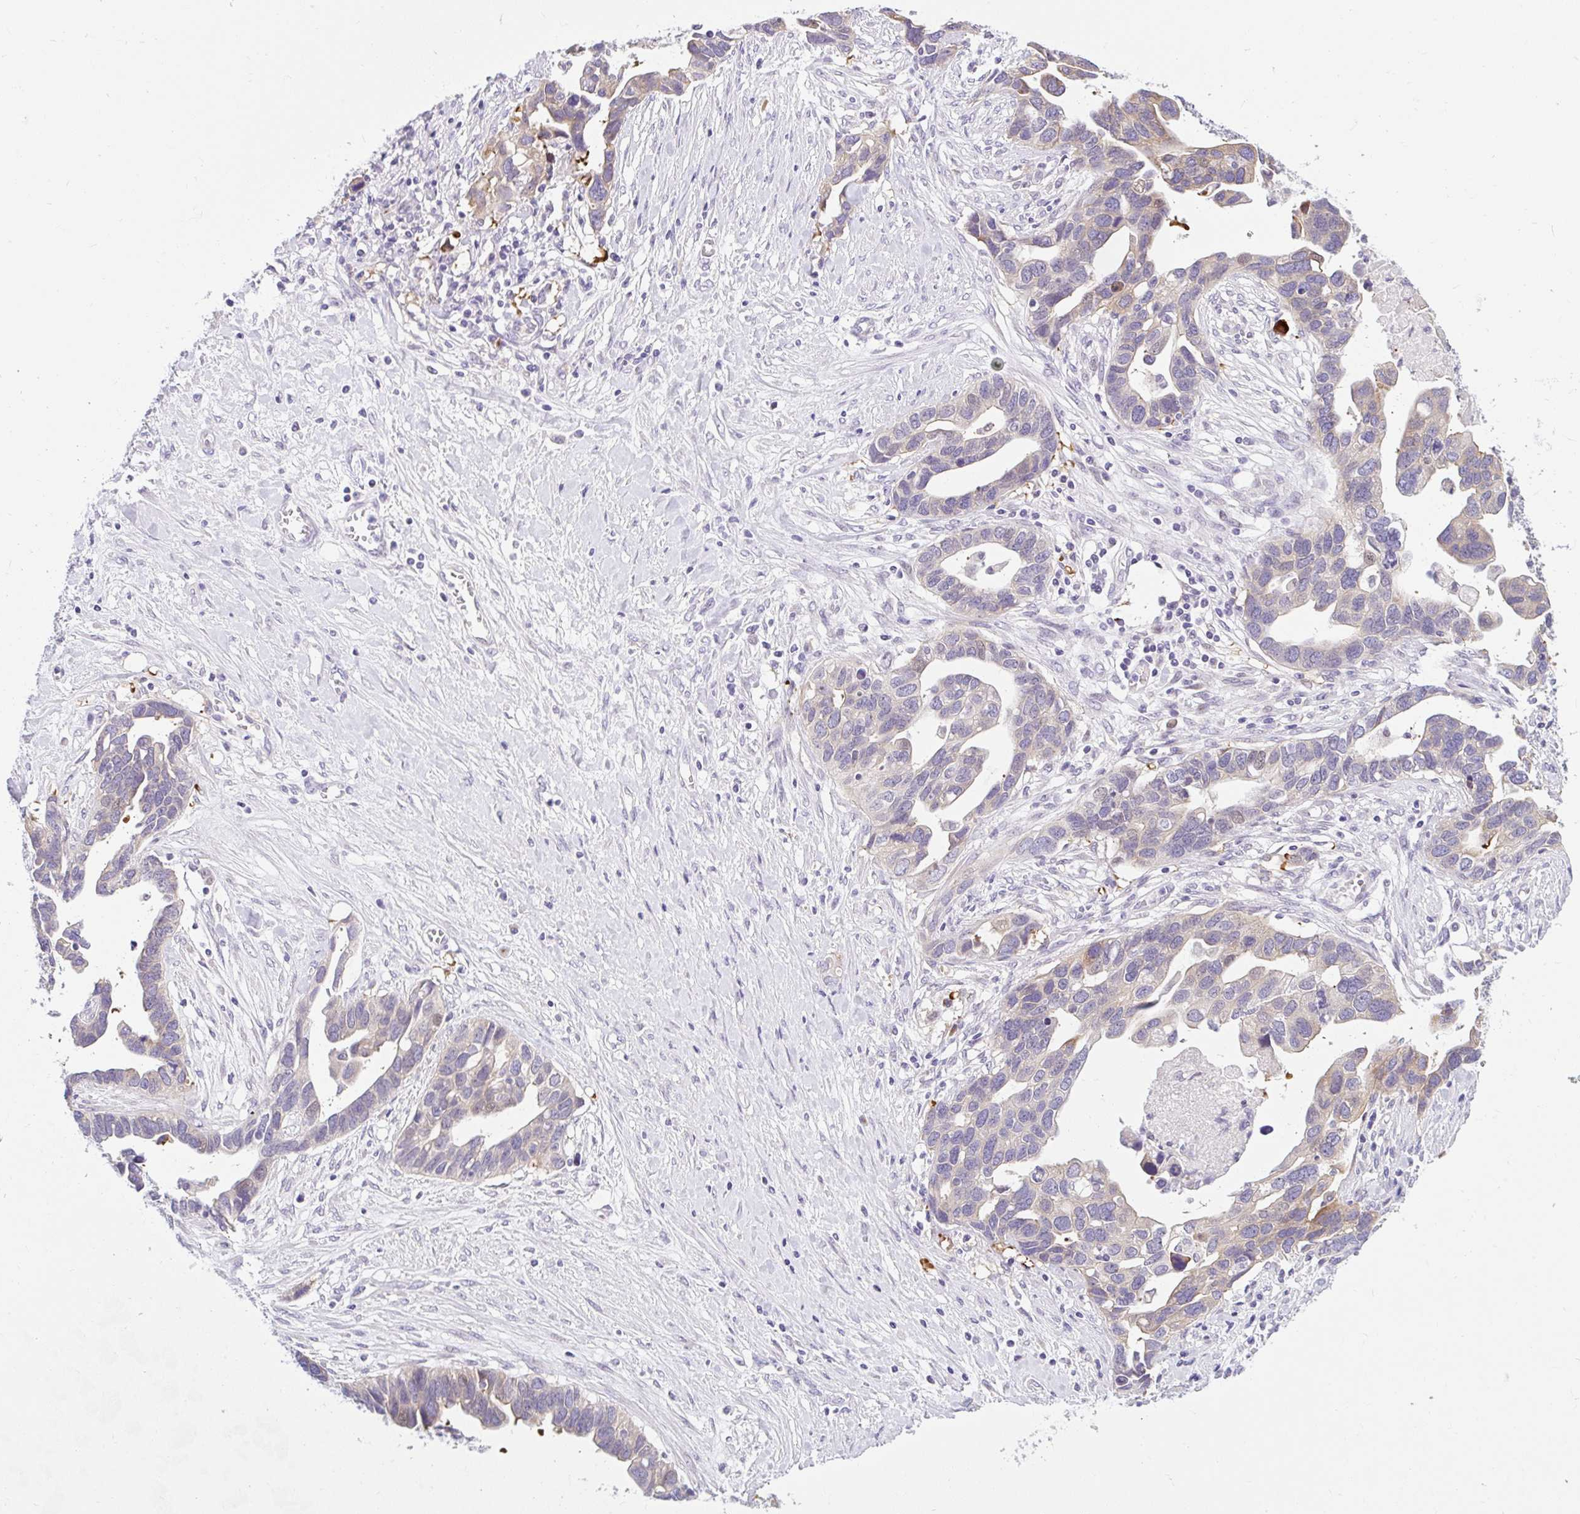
{"staining": {"intensity": "weak", "quantity": "25%-75%", "location": "cytoplasmic/membranous"}, "tissue": "ovarian cancer", "cell_type": "Tumor cells", "image_type": "cancer", "snomed": [{"axis": "morphology", "description": "Cystadenocarcinoma, serous, NOS"}, {"axis": "topography", "description": "Ovary"}], "caption": "This image reveals immunohistochemistry staining of human ovarian cancer, with low weak cytoplasmic/membranous positivity in about 25%-75% of tumor cells.", "gene": "GOLGA8A", "patient": {"sex": "female", "age": 54}}